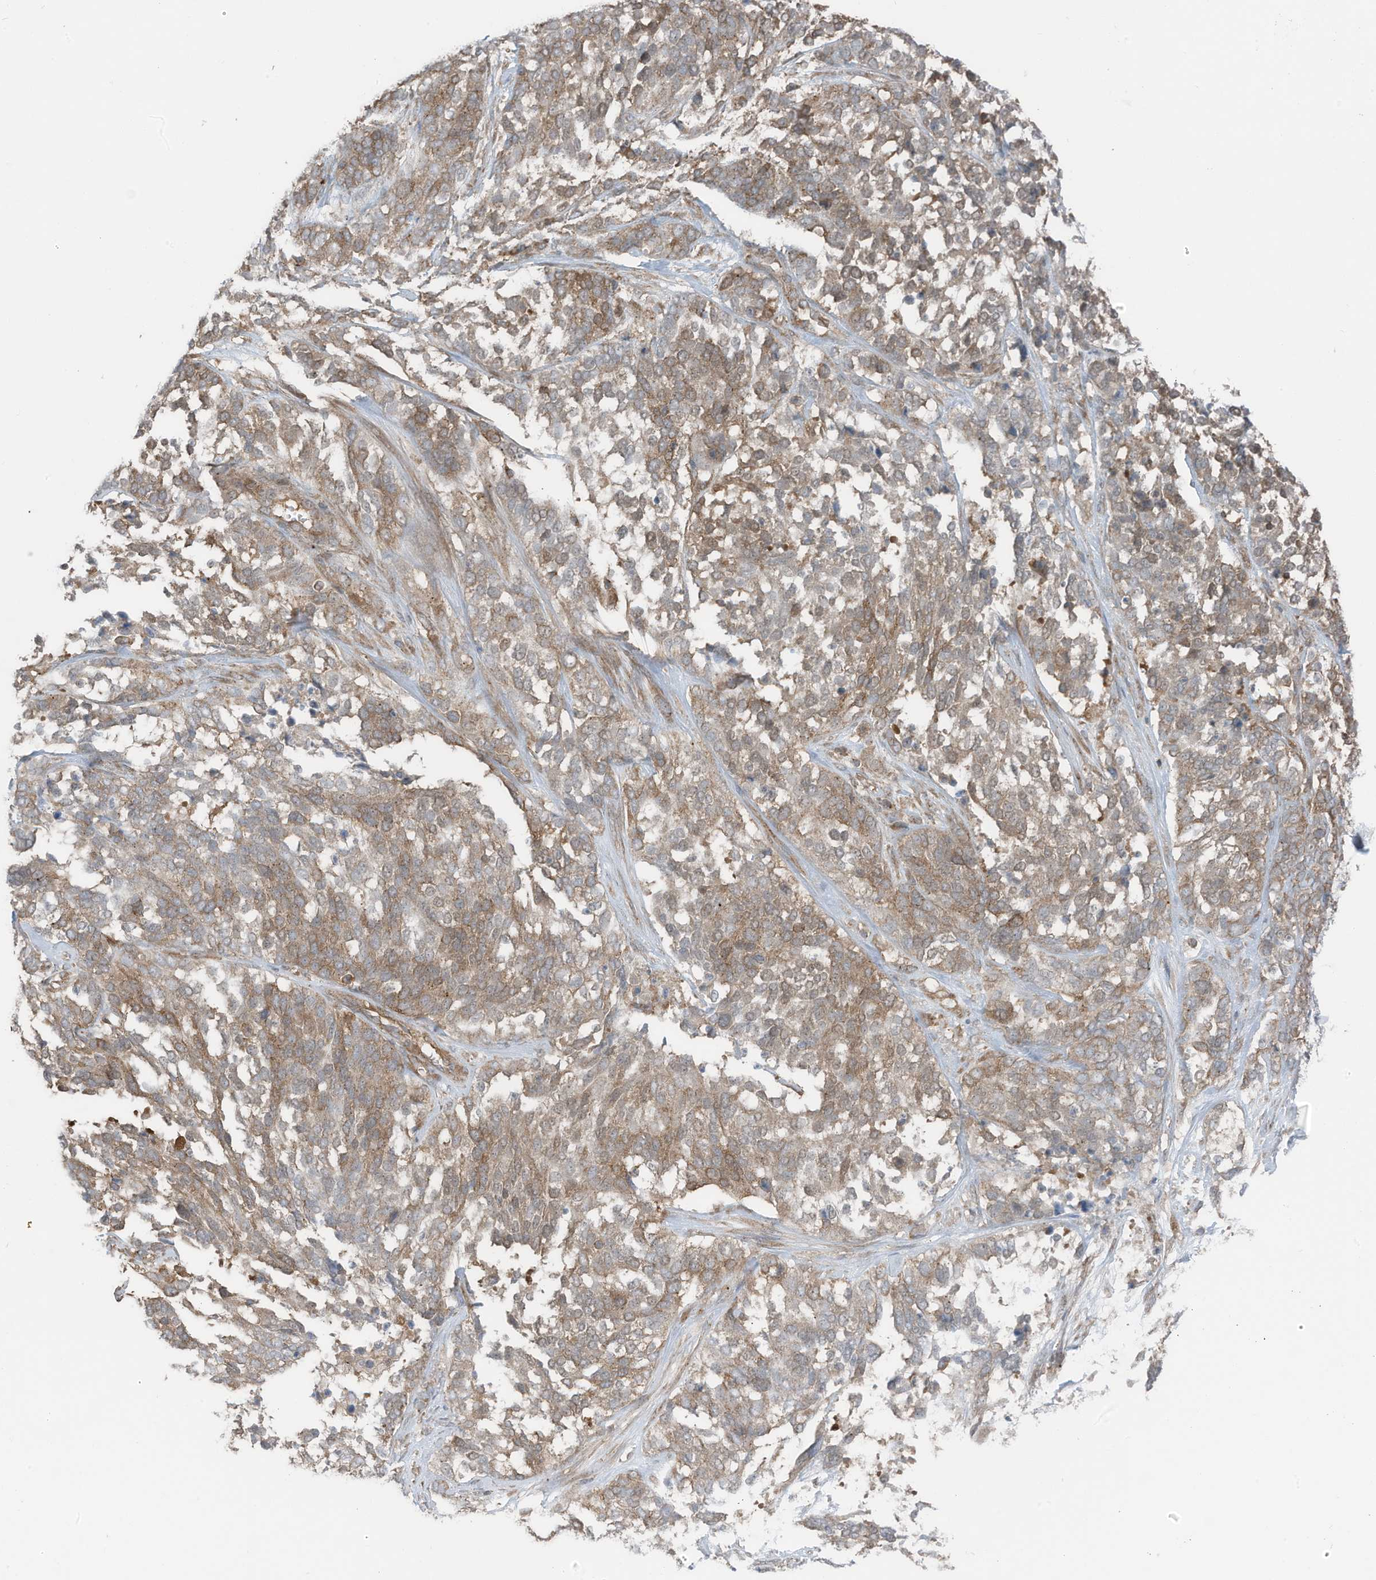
{"staining": {"intensity": "moderate", "quantity": ">75%", "location": "cytoplasmic/membranous"}, "tissue": "ovarian cancer", "cell_type": "Tumor cells", "image_type": "cancer", "snomed": [{"axis": "morphology", "description": "Cystadenocarcinoma, serous, NOS"}, {"axis": "topography", "description": "Ovary"}], "caption": "This is an image of immunohistochemistry staining of serous cystadenocarcinoma (ovarian), which shows moderate positivity in the cytoplasmic/membranous of tumor cells.", "gene": "TXNDC9", "patient": {"sex": "female", "age": 44}}